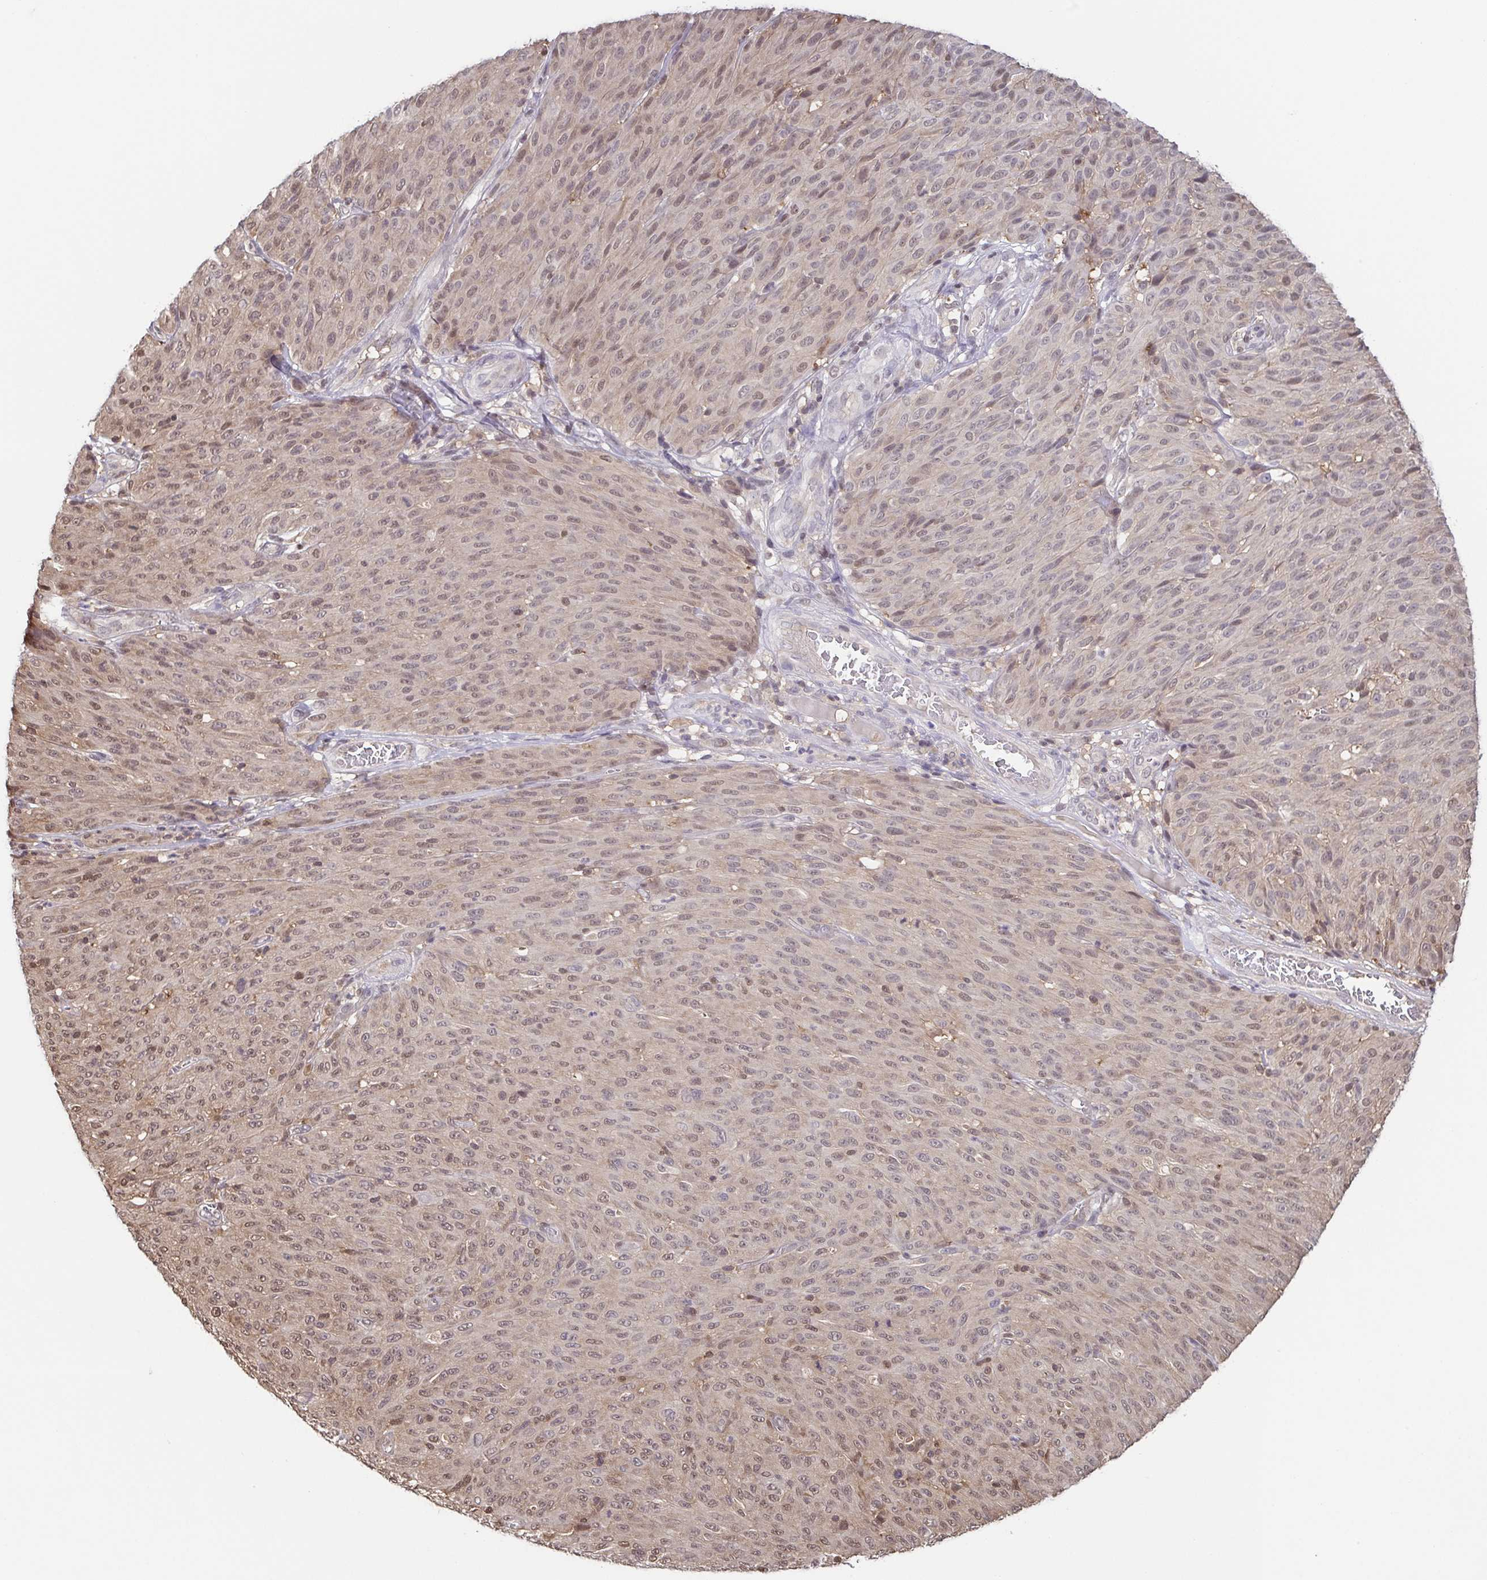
{"staining": {"intensity": "moderate", "quantity": ">75%", "location": "cytoplasmic/membranous,nuclear"}, "tissue": "melanoma", "cell_type": "Tumor cells", "image_type": "cancer", "snomed": [{"axis": "morphology", "description": "Malignant melanoma, NOS"}, {"axis": "topography", "description": "Skin"}], "caption": "A histopathology image showing moderate cytoplasmic/membranous and nuclear staining in about >75% of tumor cells in melanoma, as visualized by brown immunohistochemical staining.", "gene": "PSMB9", "patient": {"sex": "male", "age": 85}}